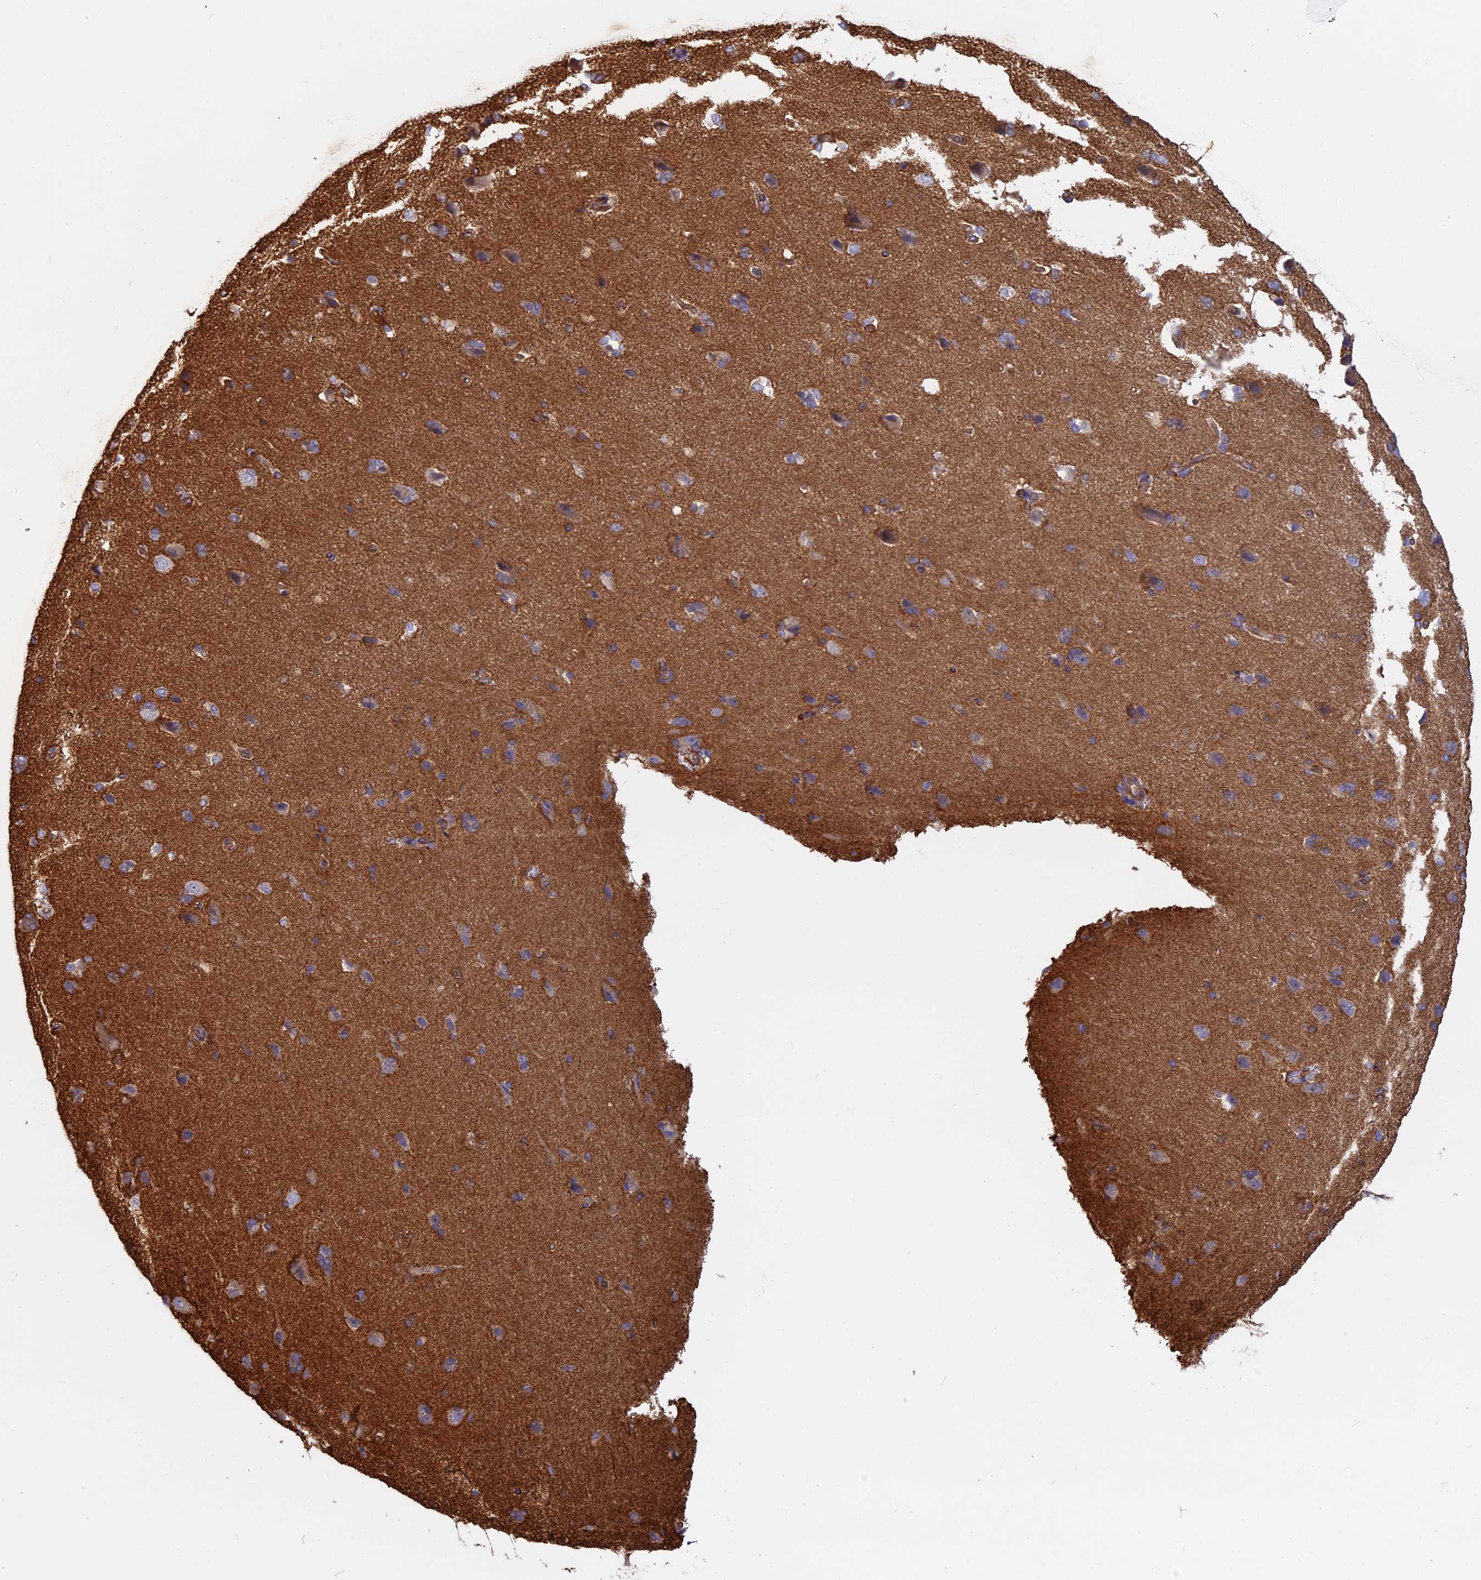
{"staining": {"intensity": "moderate", "quantity": ">75%", "location": "cytoplasmic/membranous"}, "tissue": "cerebral cortex", "cell_type": "Endothelial cells", "image_type": "normal", "snomed": [{"axis": "morphology", "description": "Normal tissue, NOS"}, {"axis": "topography", "description": "Cerebral cortex"}], "caption": "High-power microscopy captured an immunohistochemistry (IHC) histopathology image of normal cerebral cortex, revealing moderate cytoplasmic/membranous staining in approximately >75% of endothelial cells.", "gene": "CNBD2", "patient": {"sex": "male", "age": 62}}